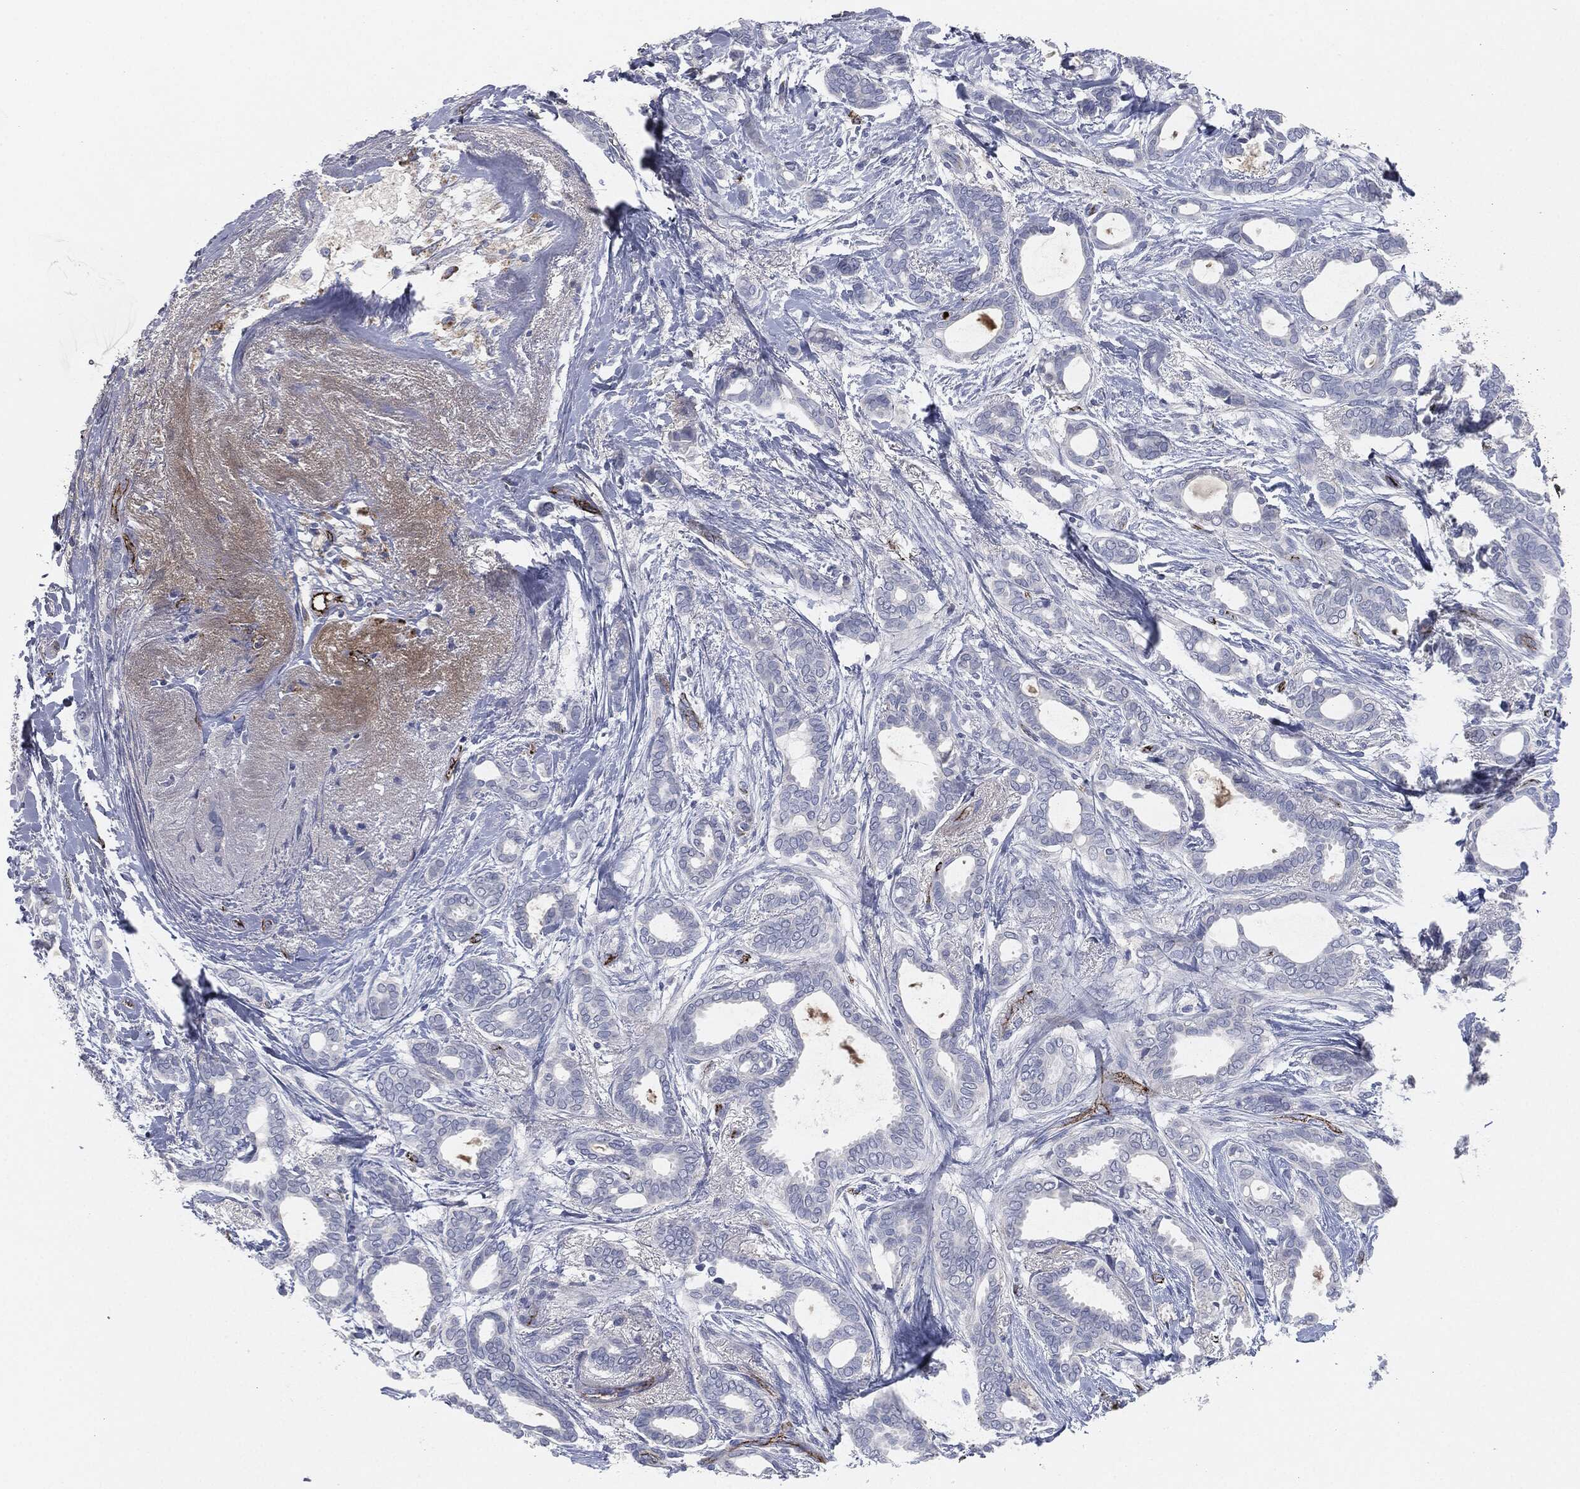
{"staining": {"intensity": "negative", "quantity": "none", "location": "none"}, "tissue": "breast cancer", "cell_type": "Tumor cells", "image_type": "cancer", "snomed": [{"axis": "morphology", "description": "Duct carcinoma"}, {"axis": "topography", "description": "Breast"}], "caption": "This is a image of immunohistochemistry (IHC) staining of infiltrating ductal carcinoma (breast), which shows no staining in tumor cells.", "gene": "APOB", "patient": {"sex": "female", "age": 51}}